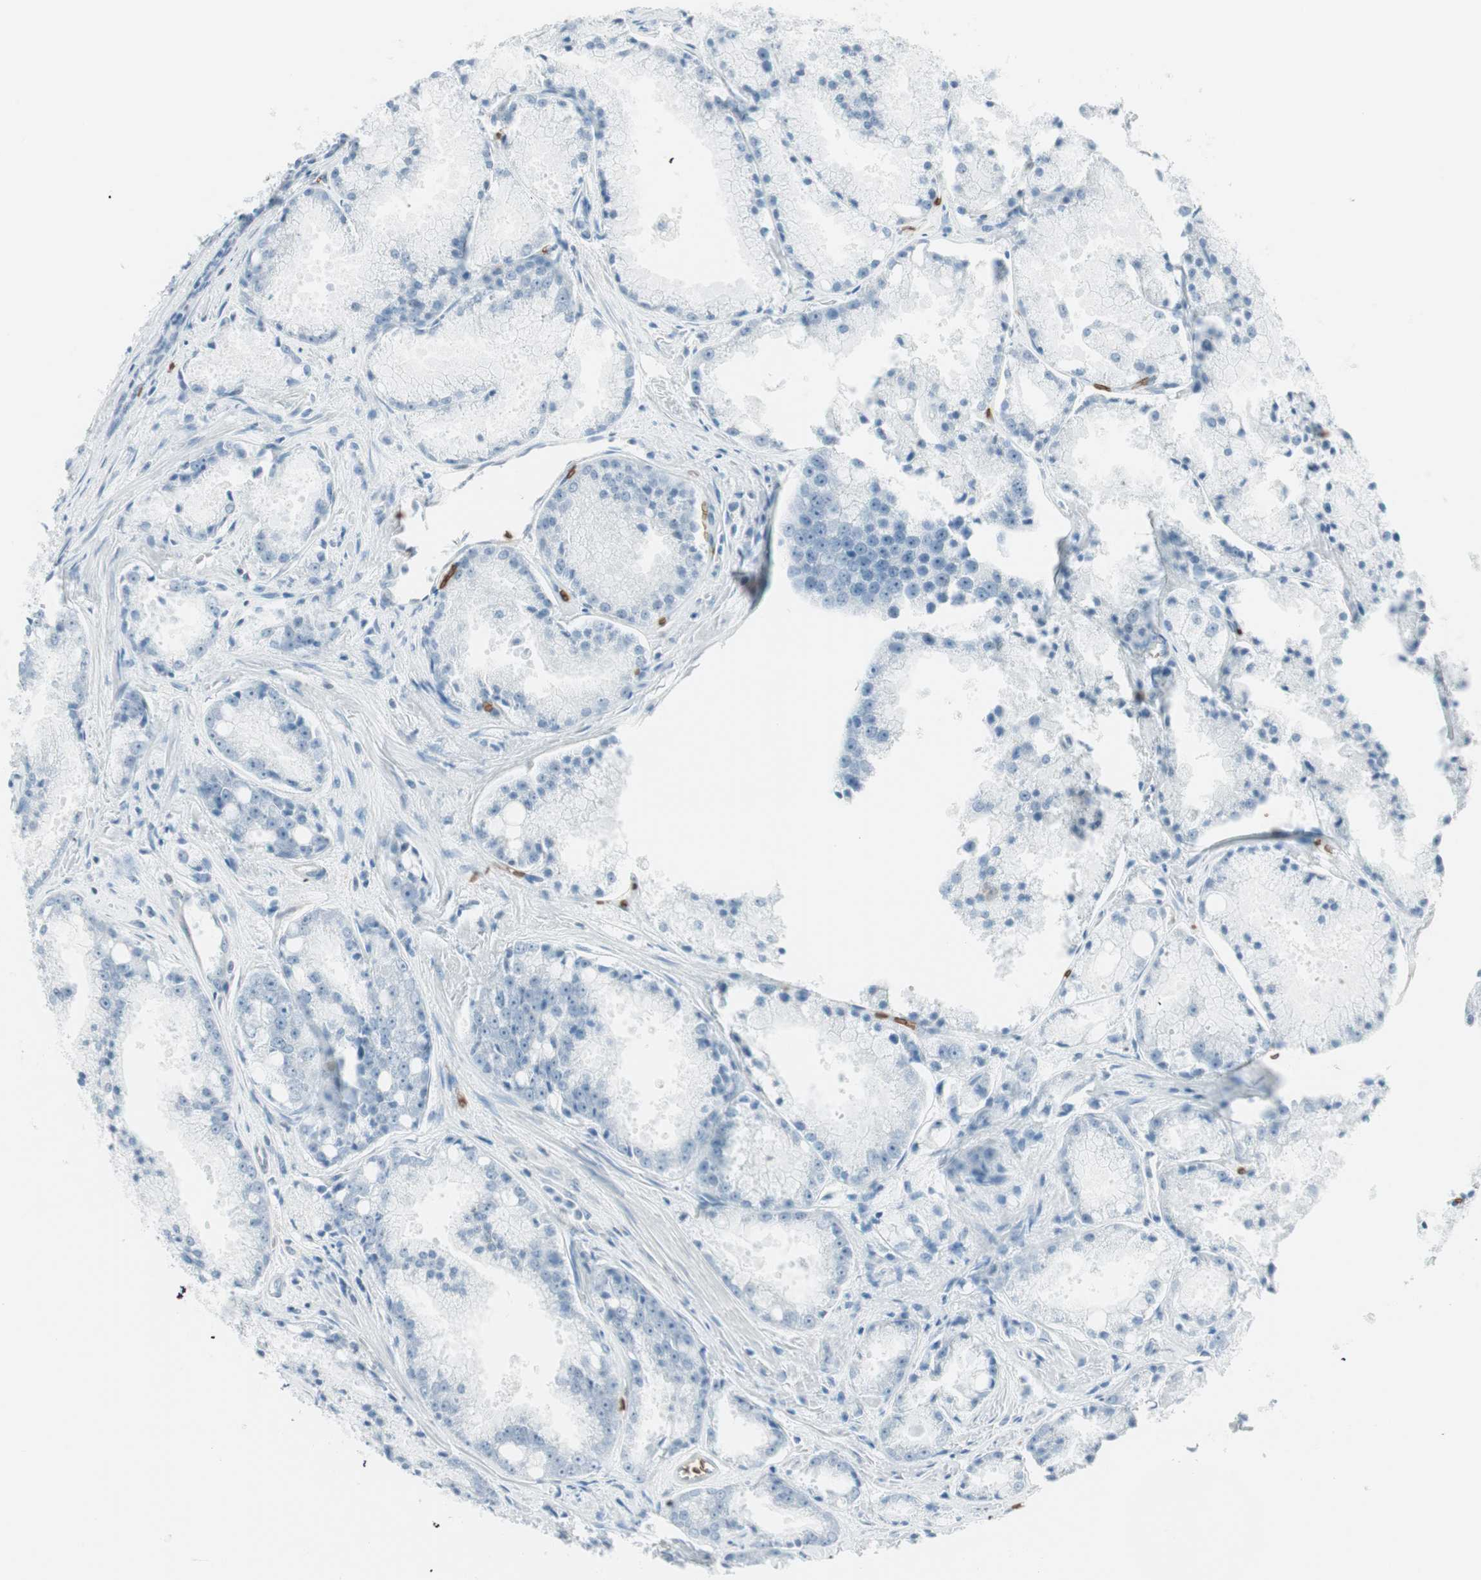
{"staining": {"intensity": "negative", "quantity": "none", "location": "none"}, "tissue": "prostate cancer", "cell_type": "Tumor cells", "image_type": "cancer", "snomed": [{"axis": "morphology", "description": "Adenocarcinoma, Low grade"}, {"axis": "topography", "description": "Prostate"}], "caption": "The micrograph displays no staining of tumor cells in low-grade adenocarcinoma (prostate).", "gene": "MAP4K1", "patient": {"sex": "male", "age": 64}}